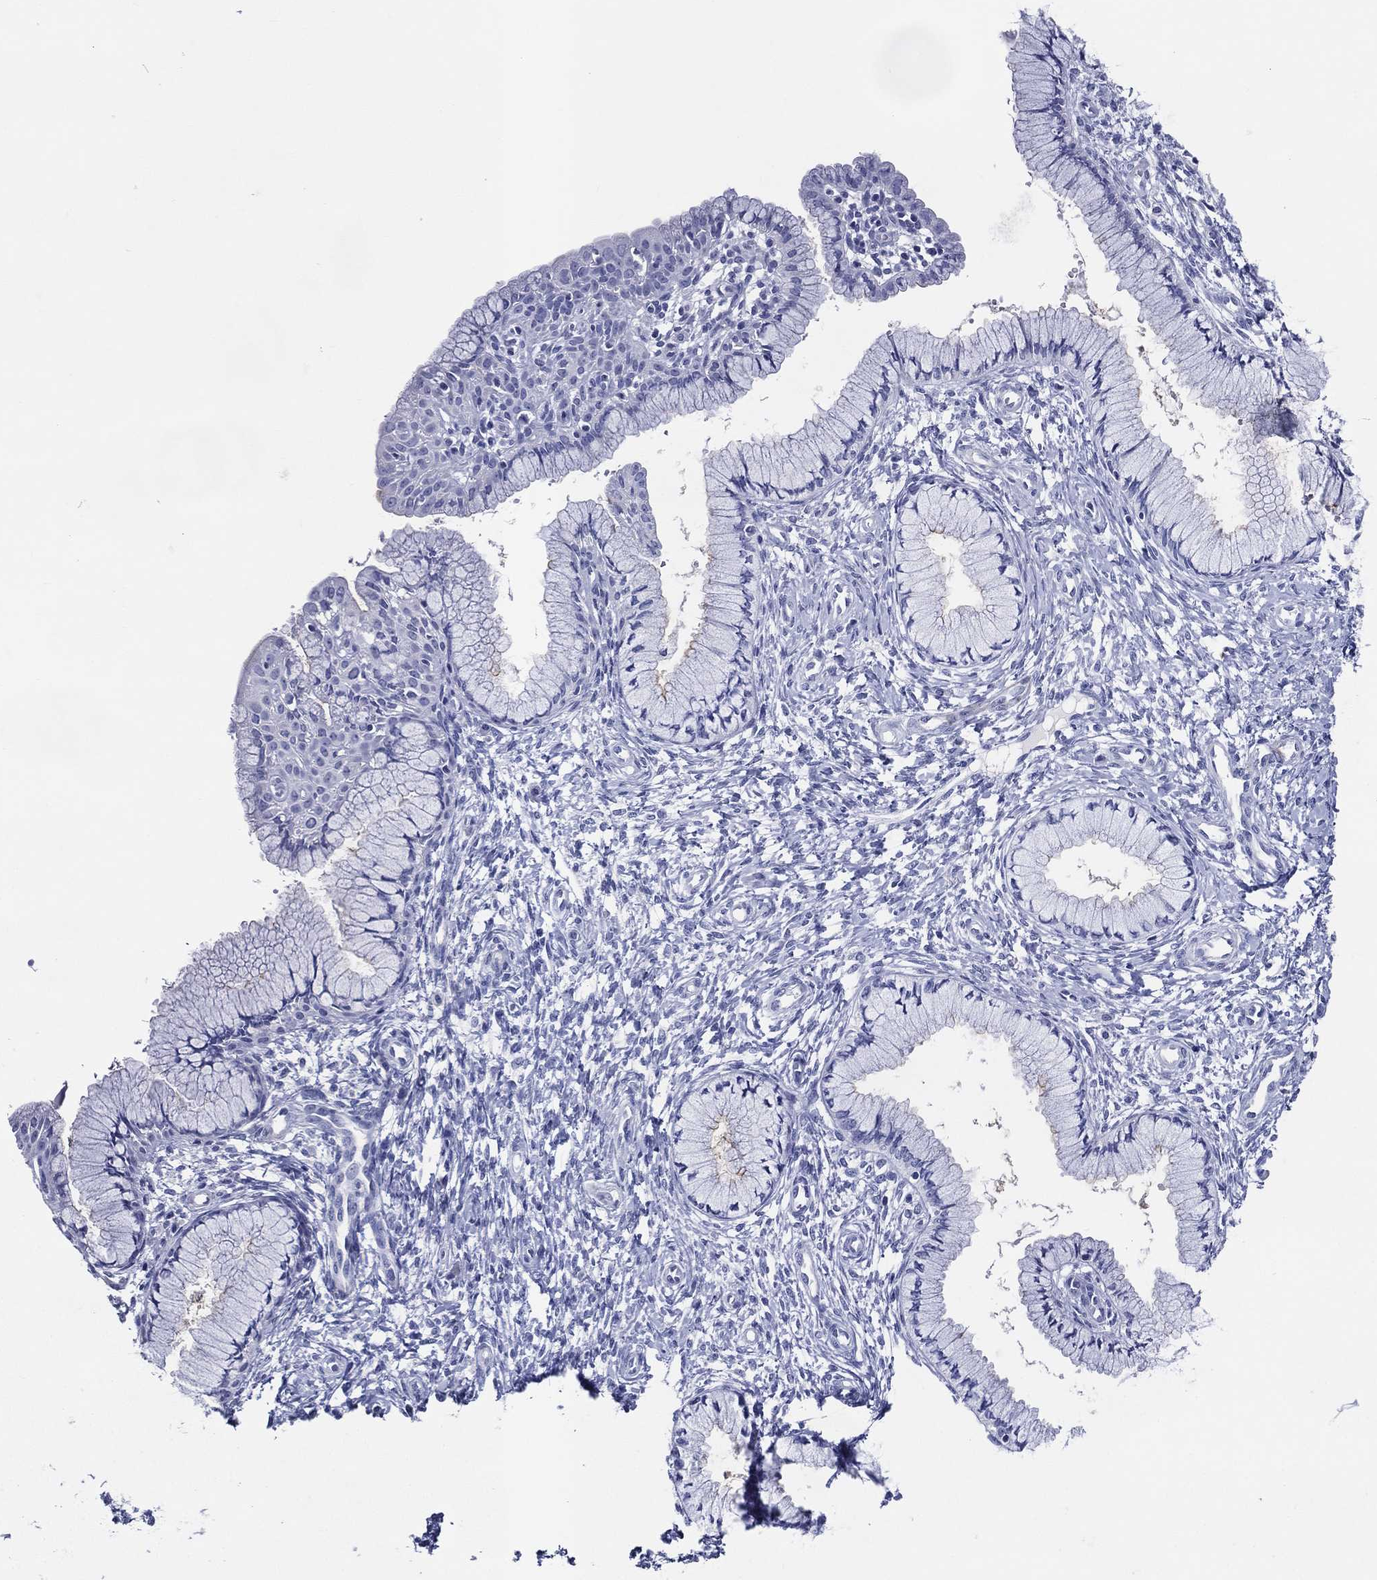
{"staining": {"intensity": "negative", "quantity": "none", "location": "none"}, "tissue": "cervix", "cell_type": "Glandular cells", "image_type": "normal", "snomed": [{"axis": "morphology", "description": "Normal tissue, NOS"}, {"axis": "topography", "description": "Cervix"}], "caption": "This is an immunohistochemistry (IHC) micrograph of unremarkable cervix. There is no staining in glandular cells.", "gene": "ACE2", "patient": {"sex": "female", "age": 37}}